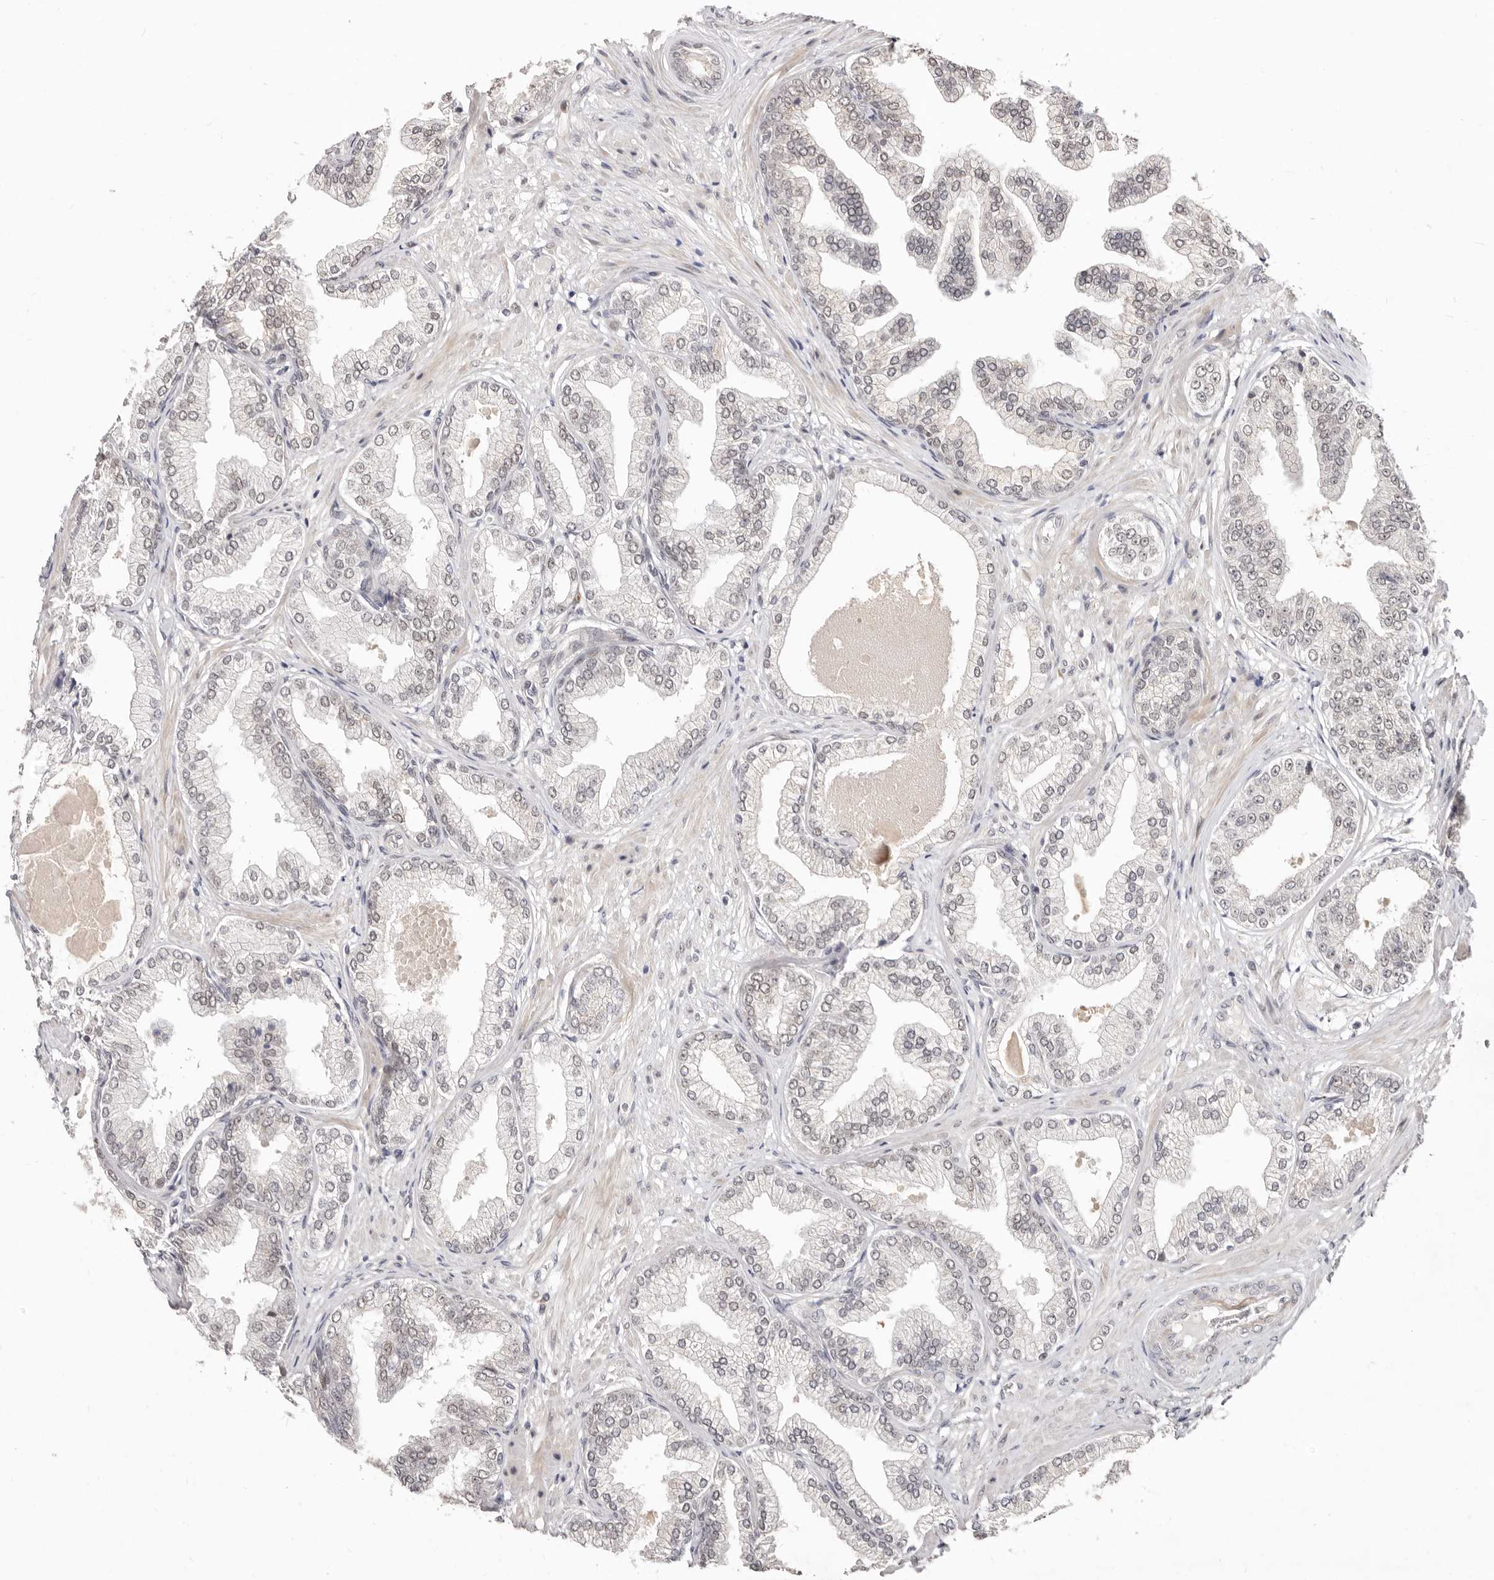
{"staining": {"intensity": "negative", "quantity": "none", "location": "none"}, "tissue": "prostate cancer", "cell_type": "Tumor cells", "image_type": "cancer", "snomed": [{"axis": "morphology", "description": "Adenocarcinoma, Low grade"}, {"axis": "topography", "description": "Prostate"}], "caption": "The immunohistochemistry histopathology image has no significant positivity in tumor cells of prostate adenocarcinoma (low-grade) tissue.", "gene": "SRCAP", "patient": {"sex": "male", "age": 63}}